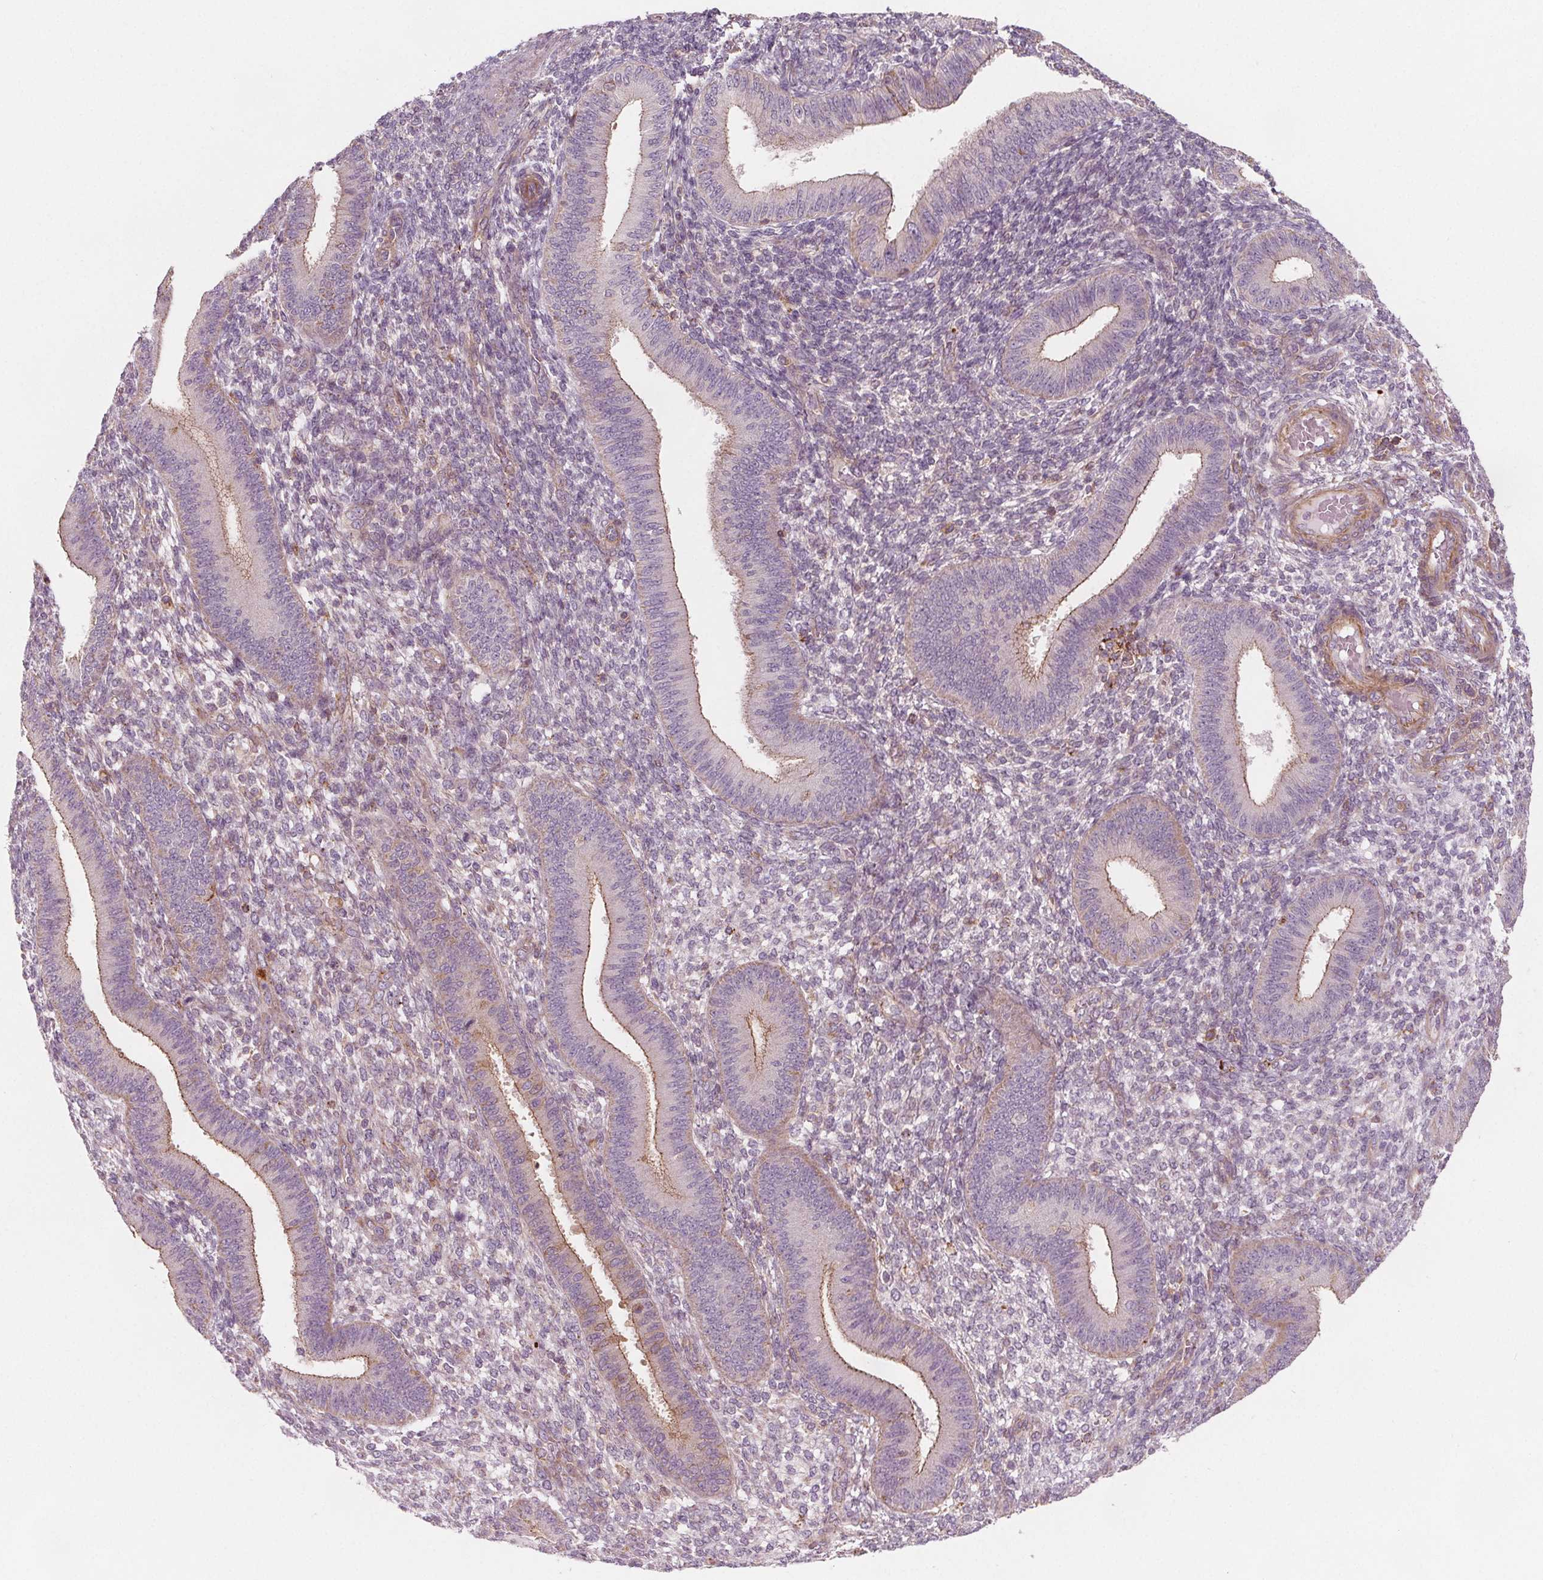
{"staining": {"intensity": "negative", "quantity": "none", "location": "none"}, "tissue": "endometrium", "cell_type": "Cells in endometrial stroma", "image_type": "normal", "snomed": [{"axis": "morphology", "description": "Normal tissue, NOS"}, {"axis": "topography", "description": "Endometrium"}], "caption": "A high-resolution photomicrograph shows IHC staining of unremarkable endometrium, which demonstrates no significant expression in cells in endometrial stroma.", "gene": "ADAM33", "patient": {"sex": "female", "age": 39}}